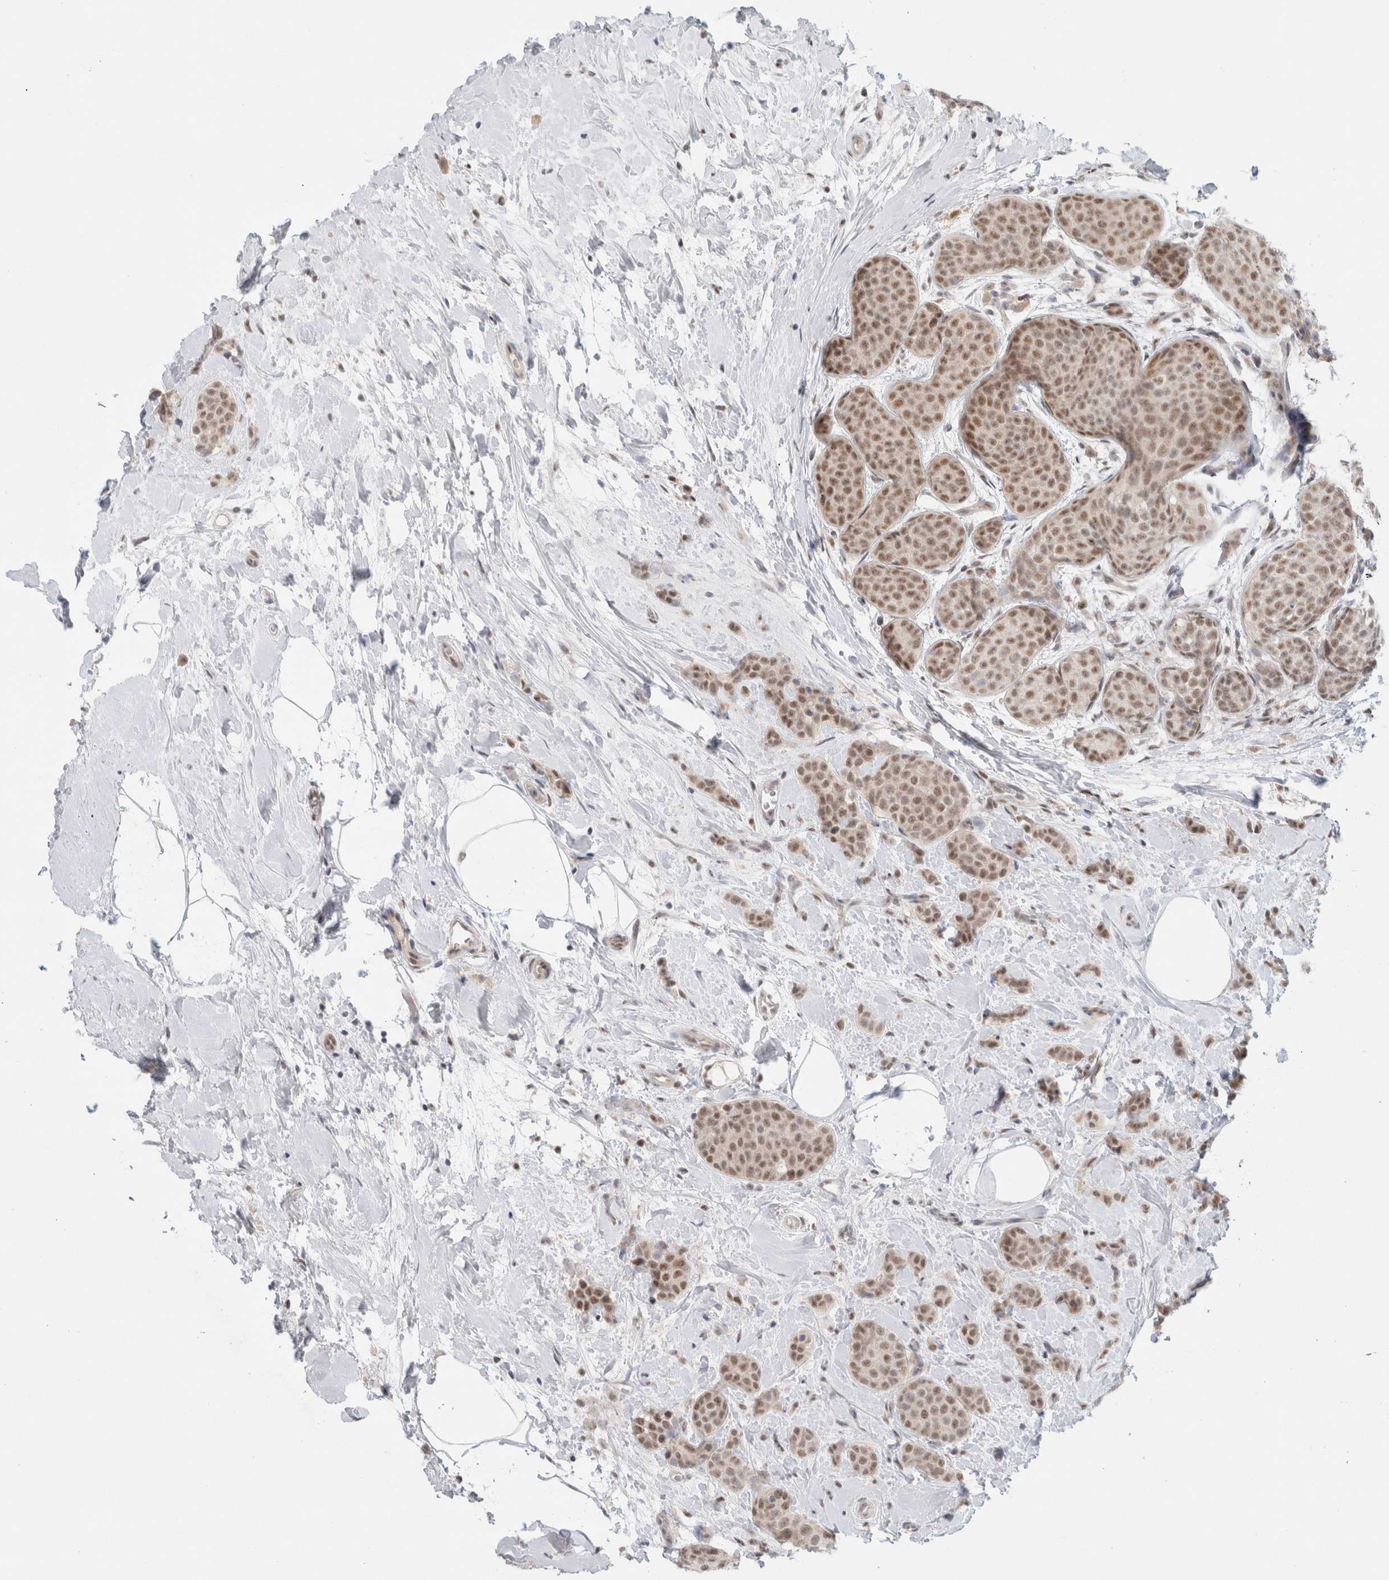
{"staining": {"intensity": "moderate", "quantity": ">75%", "location": "nuclear"}, "tissue": "breast cancer", "cell_type": "Tumor cells", "image_type": "cancer", "snomed": [{"axis": "morphology", "description": "Lobular carcinoma, in situ"}, {"axis": "morphology", "description": "Lobular carcinoma"}, {"axis": "topography", "description": "Breast"}], "caption": "DAB (3,3'-diaminobenzidine) immunohistochemical staining of breast lobular carcinoma in situ exhibits moderate nuclear protein positivity in approximately >75% of tumor cells.", "gene": "TRMT12", "patient": {"sex": "female", "age": 41}}